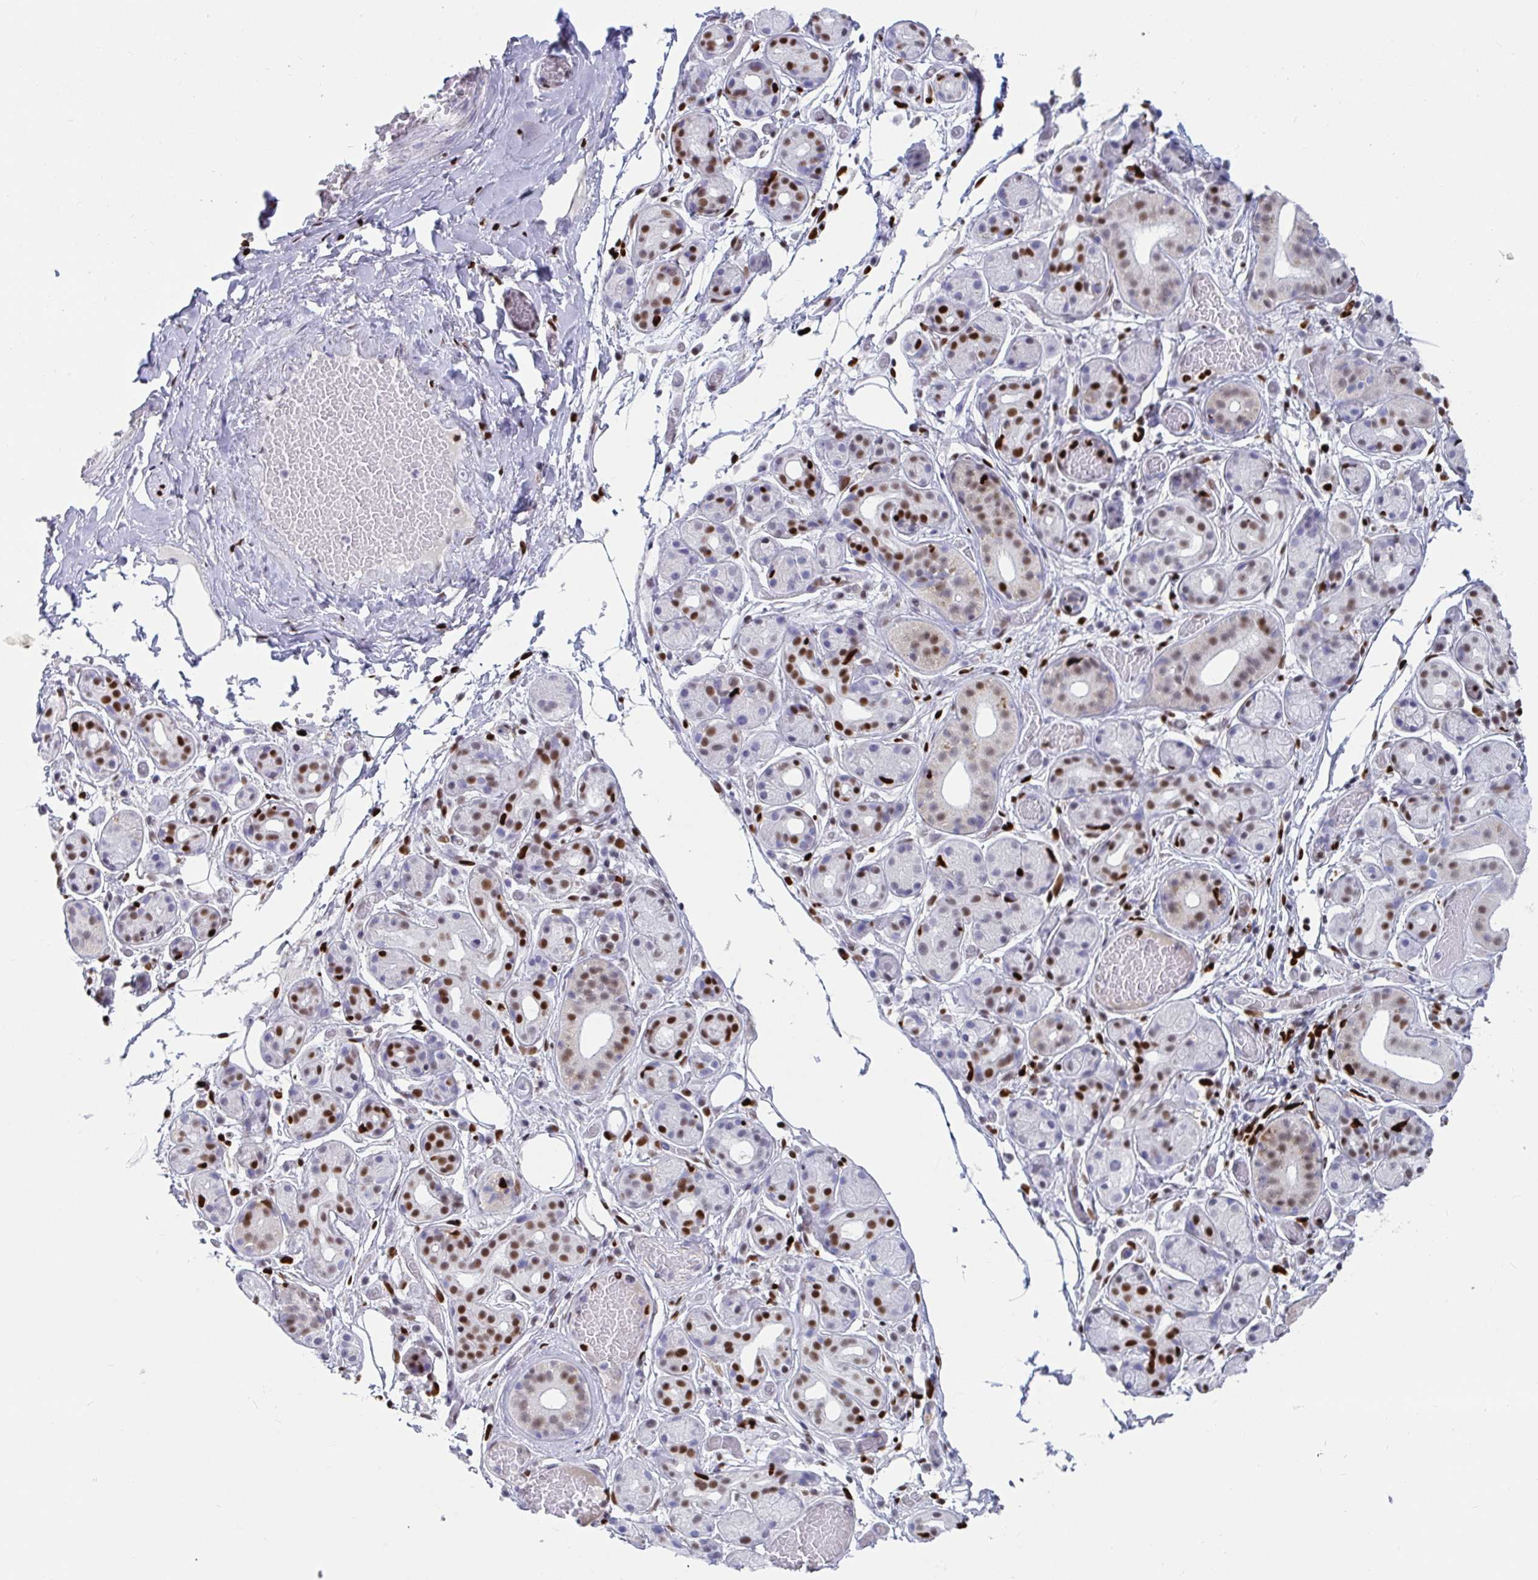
{"staining": {"intensity": "strong", "quantity": "<25%", "location": "nuclear"}, "tissue": "salivary gland", "cell_type": "Glandular cells", "image_type": "normal", "snomed": [{"axis": "morphology", "description": "Normal tissue, NOS"}, {"axis": "topography", "description": "Salivary gland"}, {"axis": "topography", "description": "Peripheral nerve tissue"}], "caption": "The image demonstrates staining of normal salivary gland, revealing strong nuclear protein staining (brown color) within glandular cells. (Brightfield microscopy of DAB IHC at high magnification).", "gene": "ZNF586", "patient": {"sex": "male", "age": 71}}